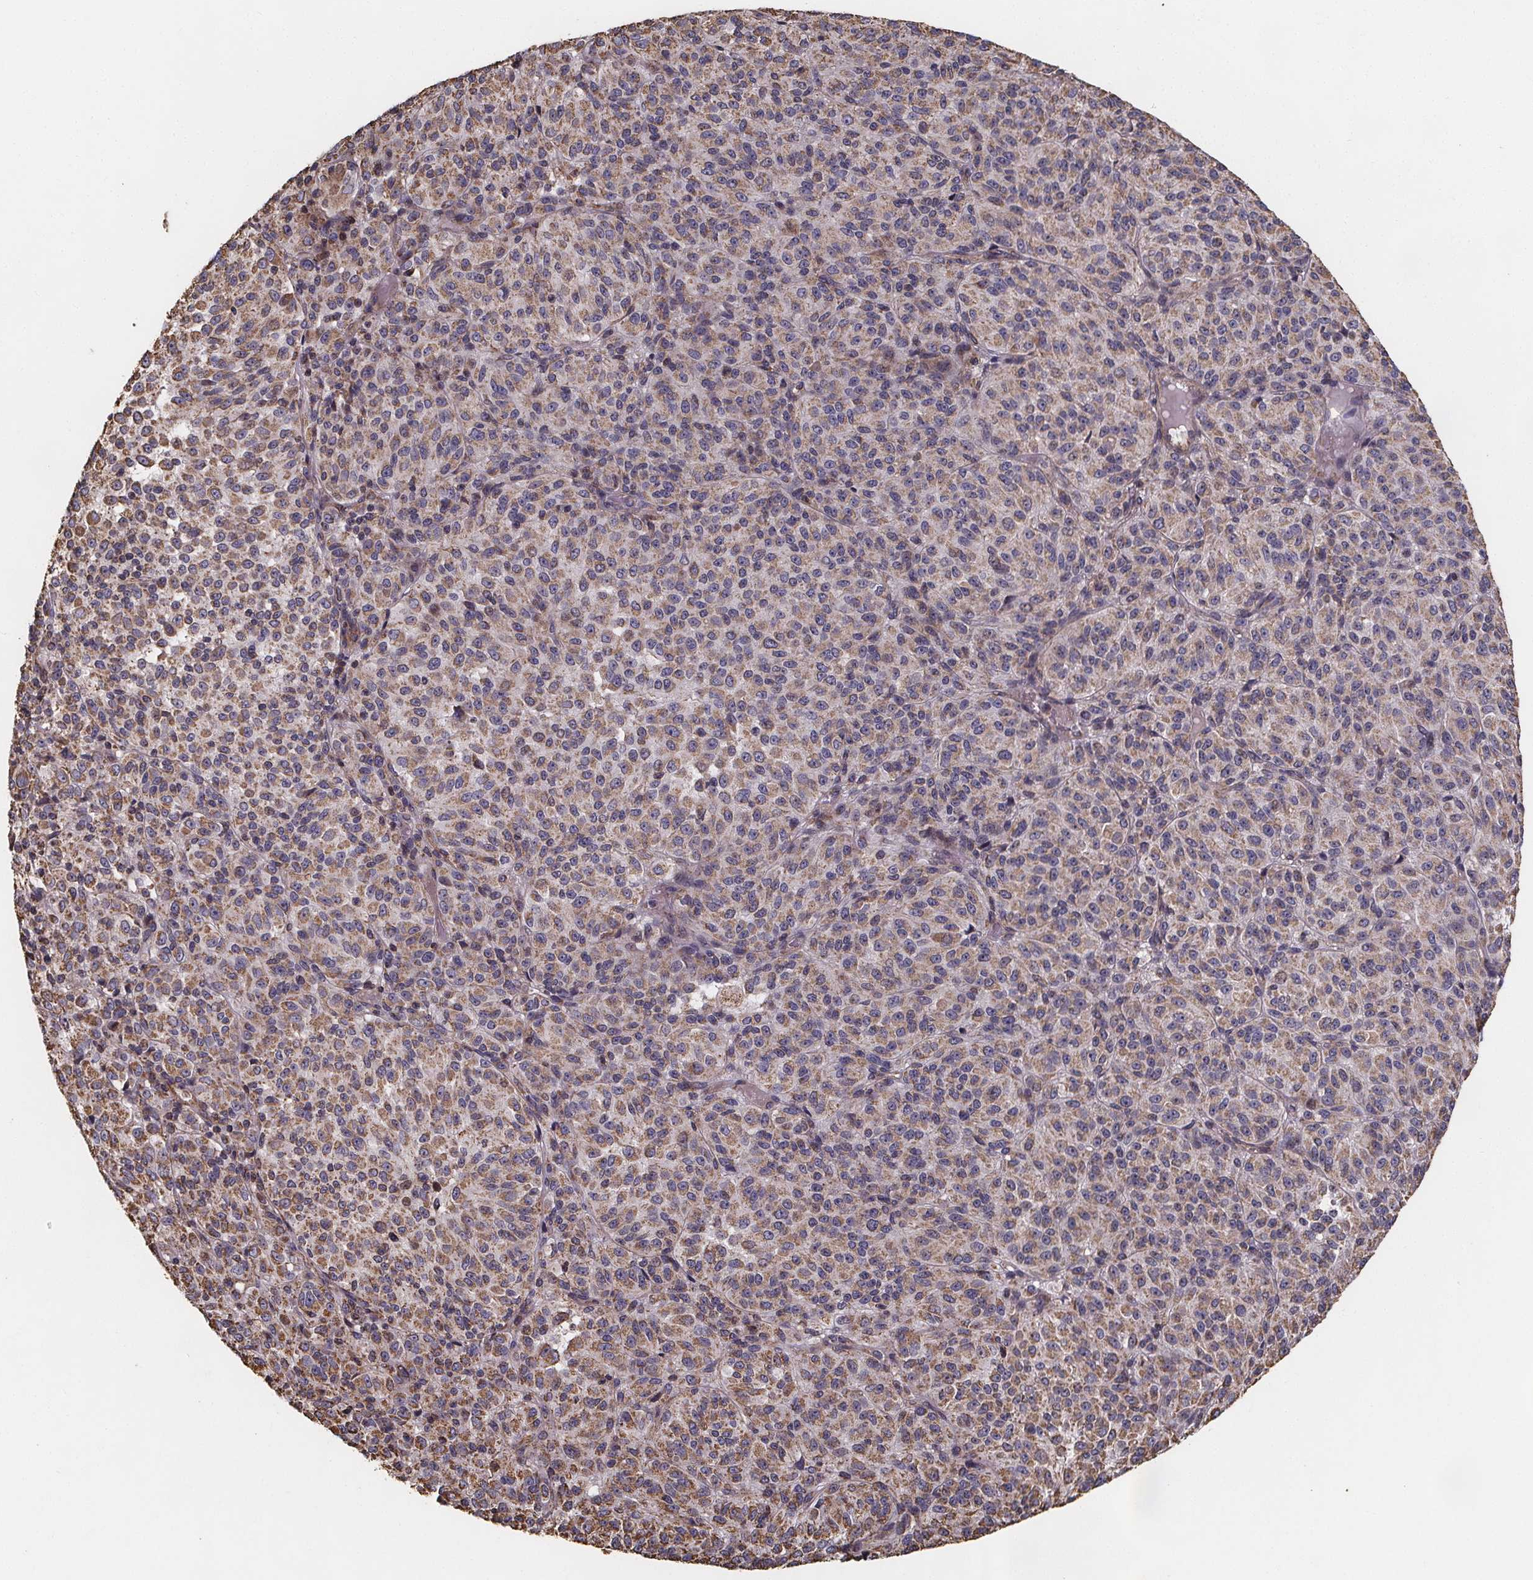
{"staining": {"intensity": "weak", "quantity": ">75%", "location": "cytoplasmic/membranous"}, "tissue": "melanoma", "cell_type": "Tumor cells", "image_type": "cancer", "snomed": [{"axis": "morphology", "description": "Malignant melanoma, Metastatic site"}, {"axis": "topography", "description": "Brain"}], "caption": "This is a photomicrograph of immunohistochemistry staining of malignant melanoma (metastatic site), which shows weak expression in the cytoplasmic/membranous of tumor cells.", "gene": "SLC35D2", "patient": {"sex": "female", "age": 56}}